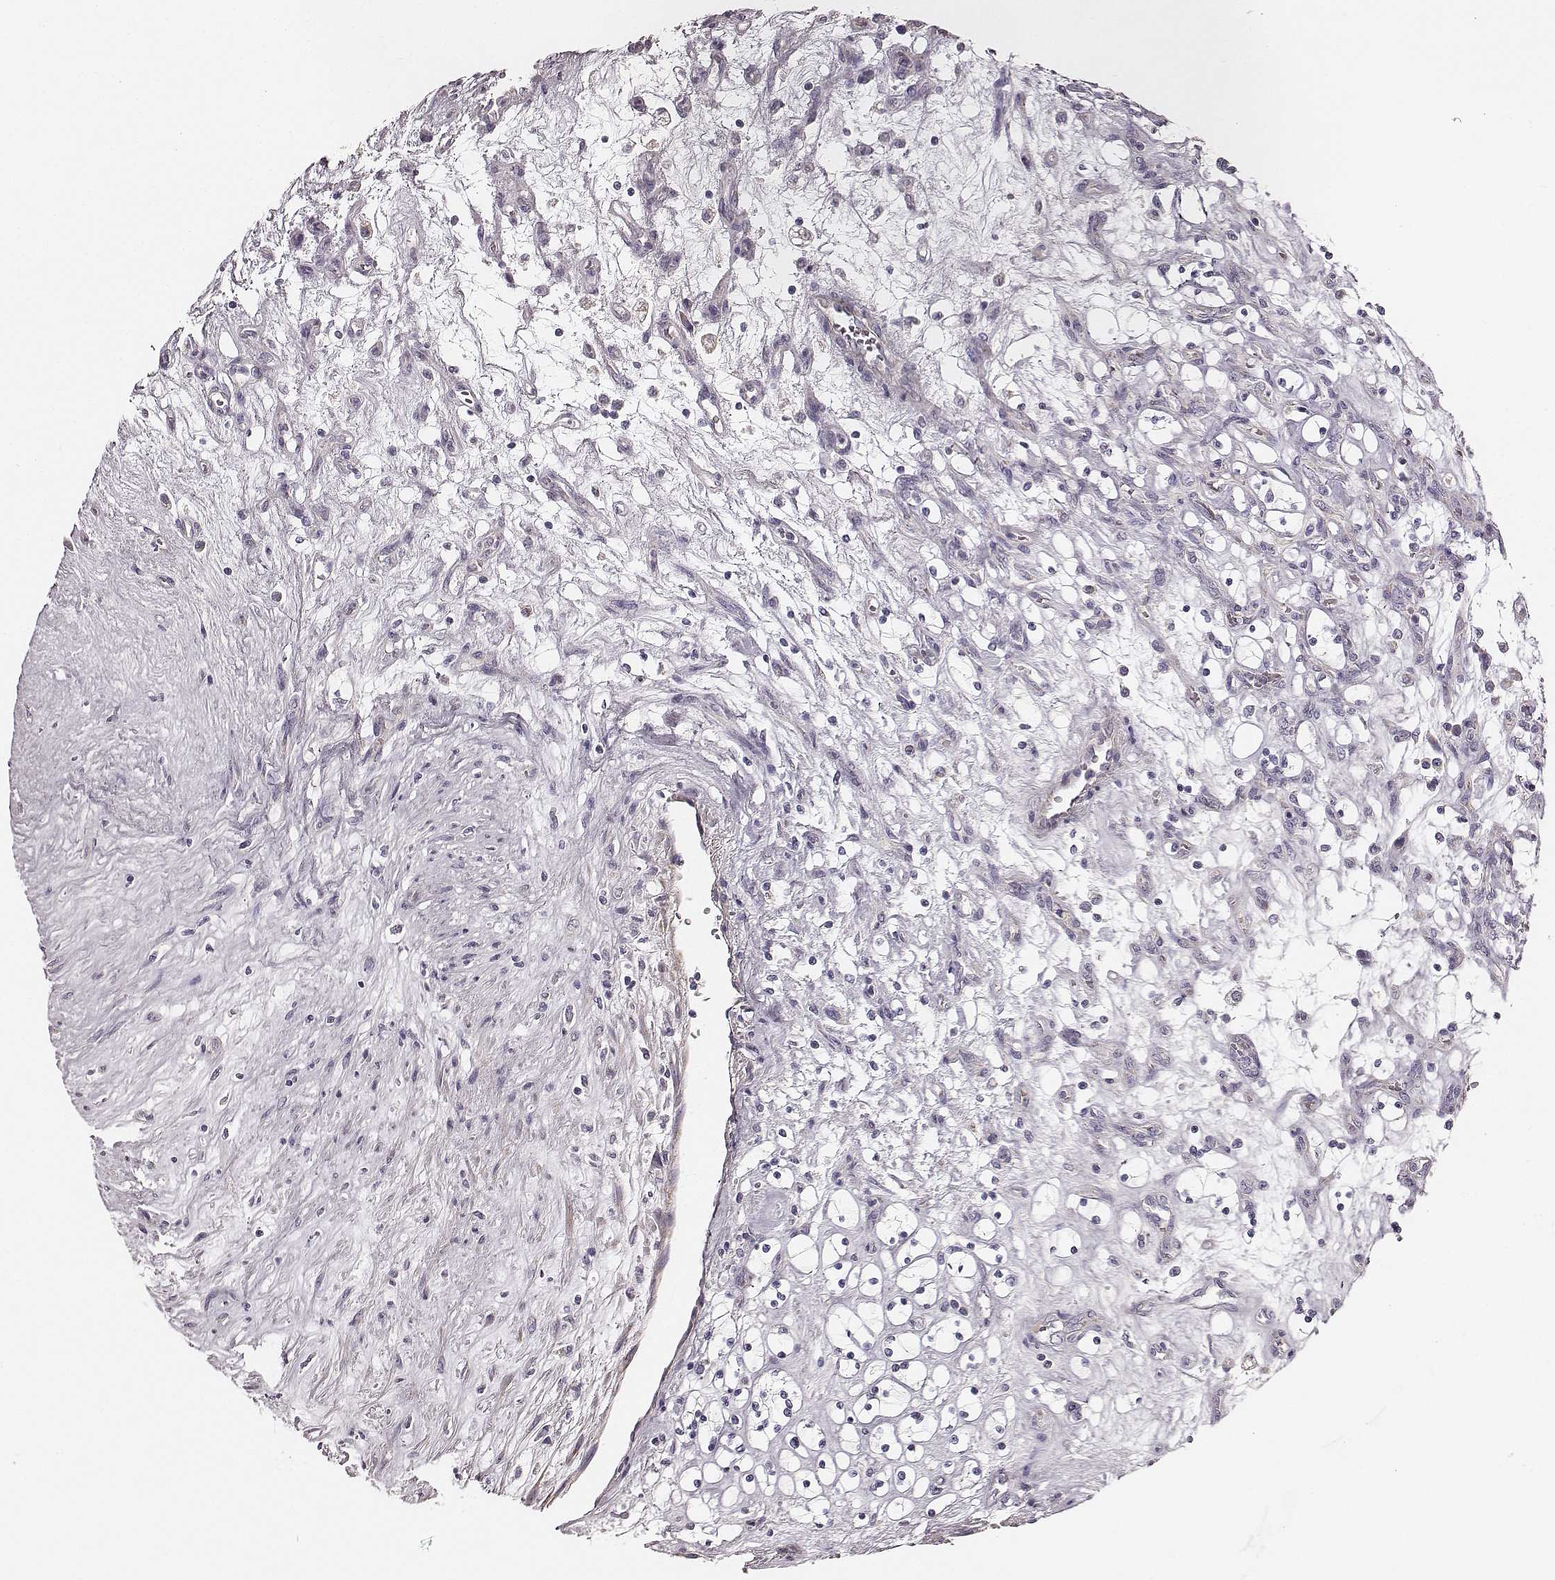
{"staining": {"intensity": "negative", "quantity": "none", "location": "none"}, "tissue": "renal cancer", "cell_type": "Tumor cells", "image_type": "cancer", "snomed": [{"axis": "morphology", "description": "Adenocarcinoma, NOS"}, {"axis": "topography", "description": "Kidney"}], "caption": "Human renal adenocarcinoma stained for a protein using immunohistochemistry (IHC) displays no staining in tumor cells.", "gene": "UBL4B", "patient": {"sex": "female", "age": 69}}